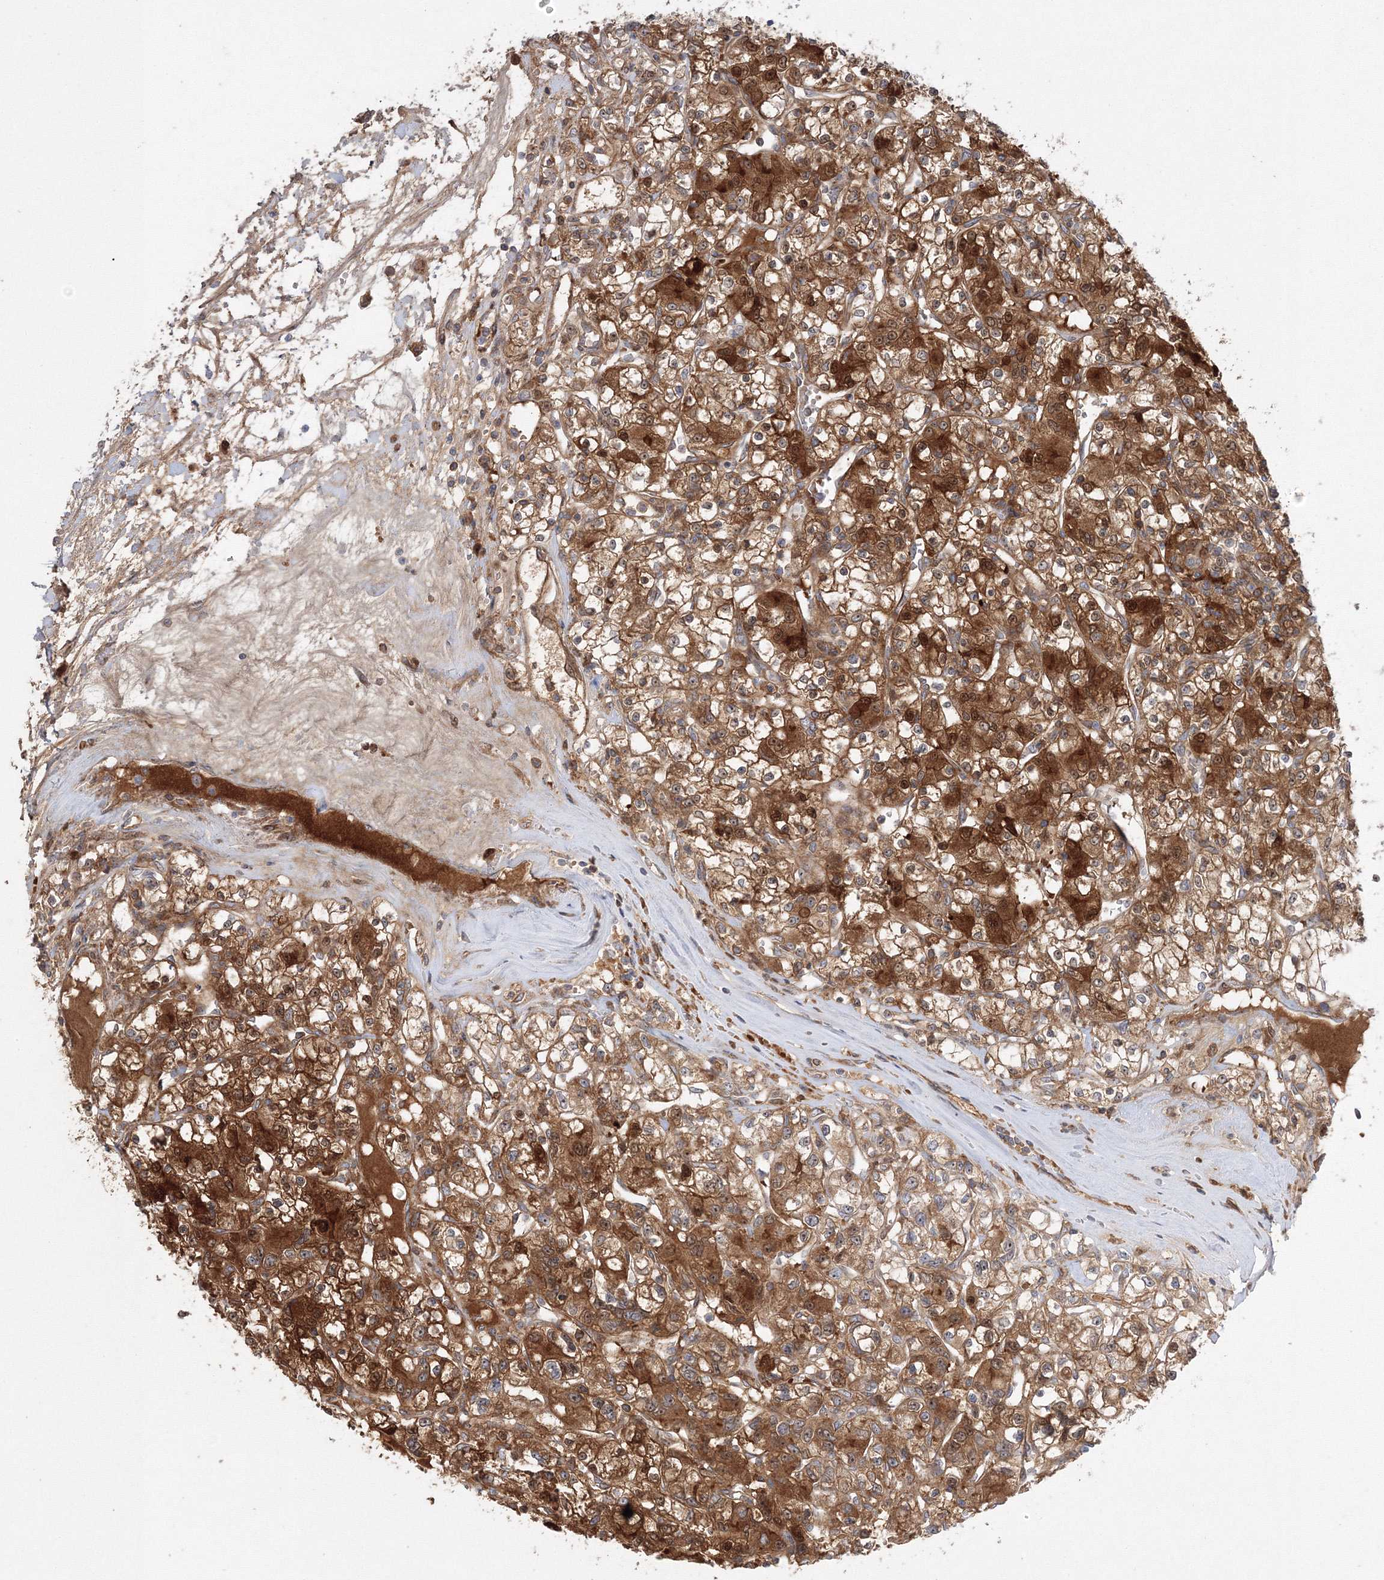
{"staining": {"intensity": "moderate", "quantity": ">75%", "location": "cytoplasmic/membranous,nuclear"}, "tissue": "renal cancer", "cell_type": "Tumor cells", "image_type": "cancer", "snomed": [{"axis": "morphology", "description": "Adenocarcinoma, NOS"}, {"axis": "topography", "description": "Kidney"}], "caption": "Moderate cytoplasmic/membranous and nuclear positivity is seen in about >75% of tumor cells in renal adenocarcinoma.", "gene": "NPM3", "patient": {"sex": "female", "age": 59}}